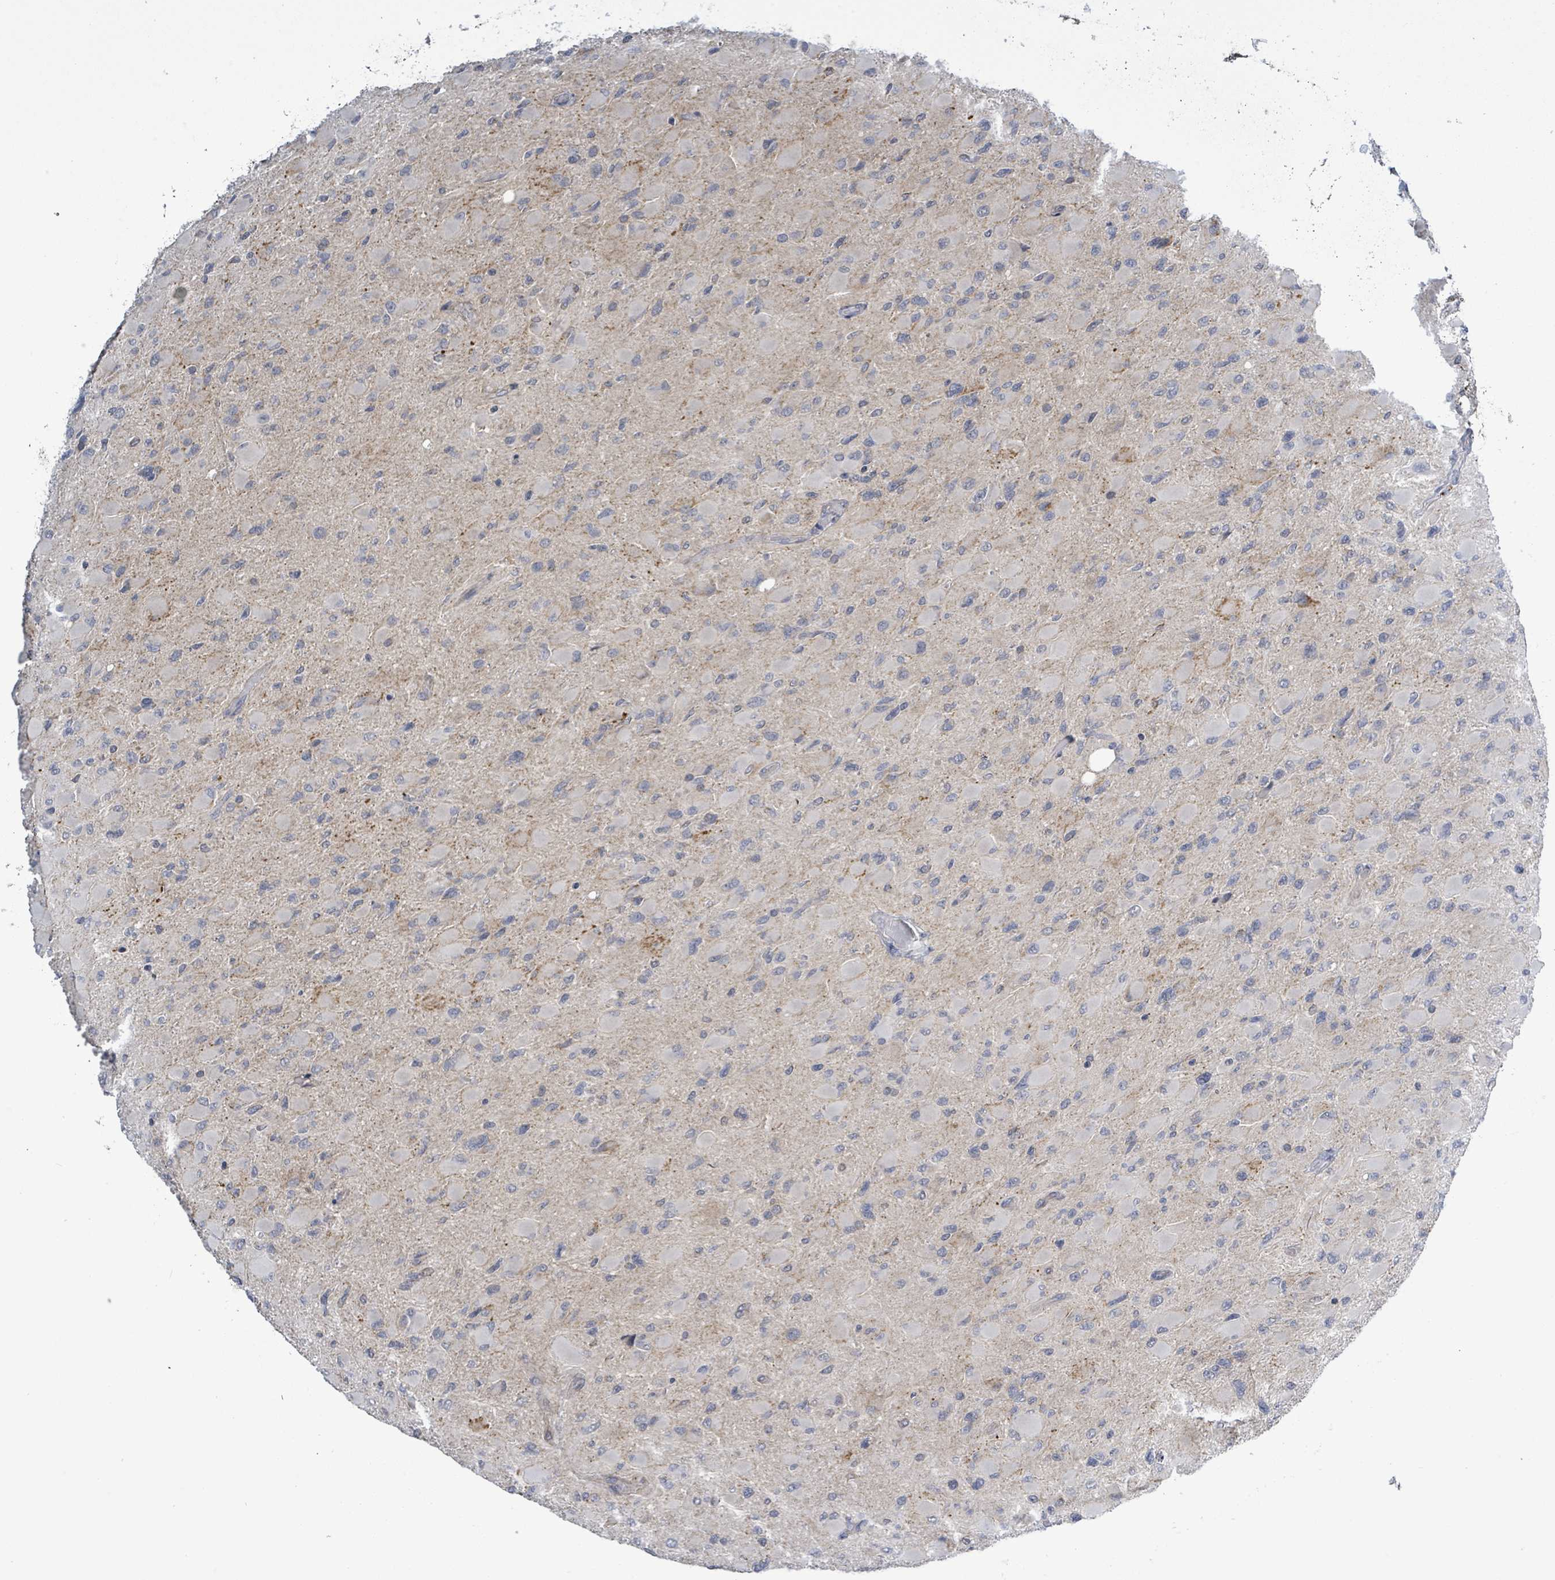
{"staining": {"intensity": "negative", "quantity": "none", "location": "none"}, "tissue": "glioma", "cell_type": "Tumor cells", "image_type": "cancer", "snomed": [{"axis": "morphology", "description": "Glioma, malignant, High grade"}, {"axis": "topography", "description": "Cerebral cortex"}], "caption": "Malignant glioma (high-grade) was stained to show a protein in brown. There is no significant expression in tumor cells. (DAB (3,3'-diaminobenzidine) IHC, high magnification).", "gene": "COQ10B", "patient": {"sex": "female", "age": 36}}